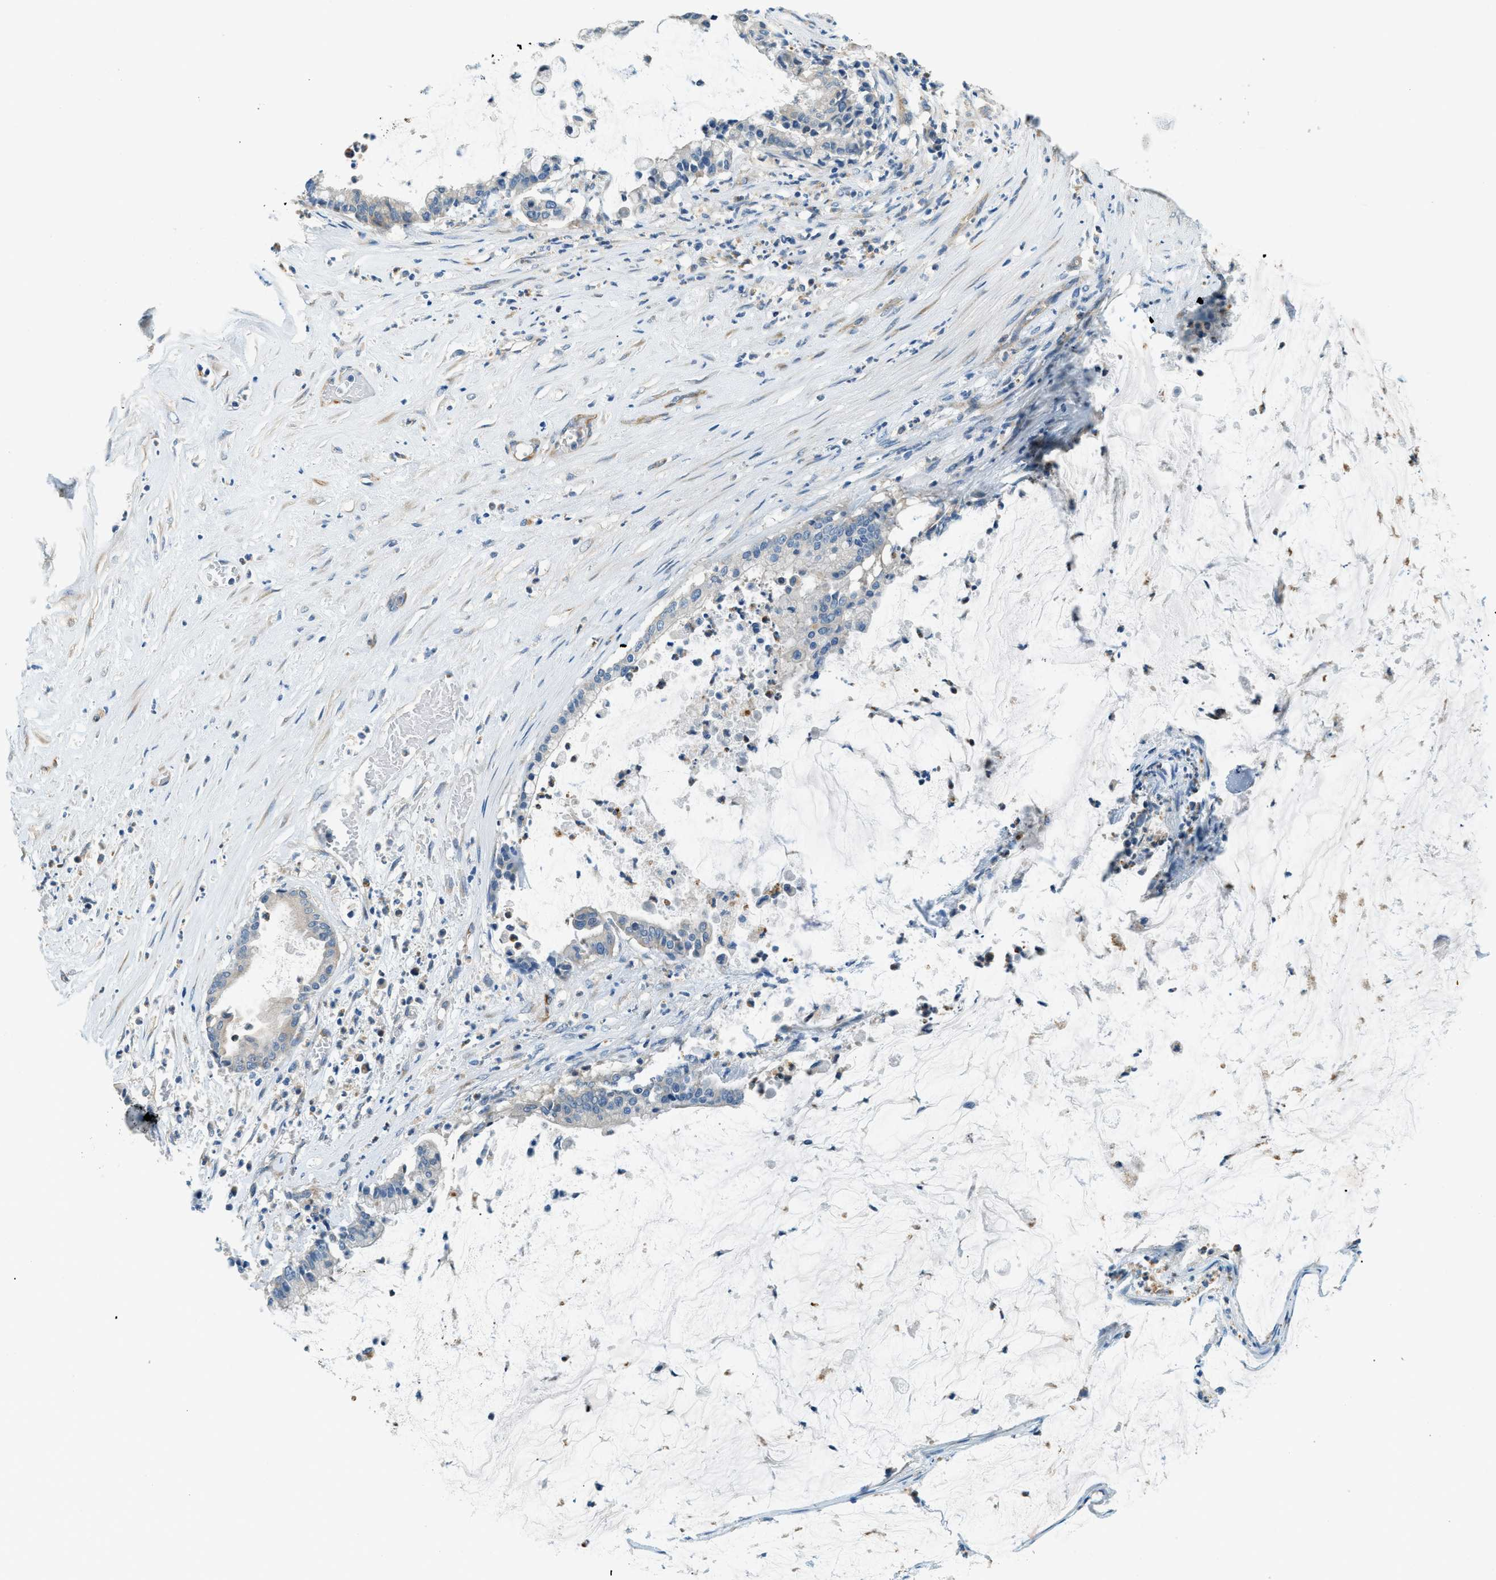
{"staining": {"intensity": "negative", "quantity": "none", "location": "none"}, "tissue": "pancreatic cancer", "cell_type": "Tumor cells", "image_type": "cancer", "snomed": [{"axis": "morphology", "description": "Adenocarcinoma, NOS"}, {"axis": "topography", "description": "Pancreas"}], "caption": "Immunohistochemistry of human pancreatic cancer (adenocarcinoma) exhibits no positivity in tumor cells.", "gene": "ZNF367", "patient": {"sex": "male", "age": 41}}